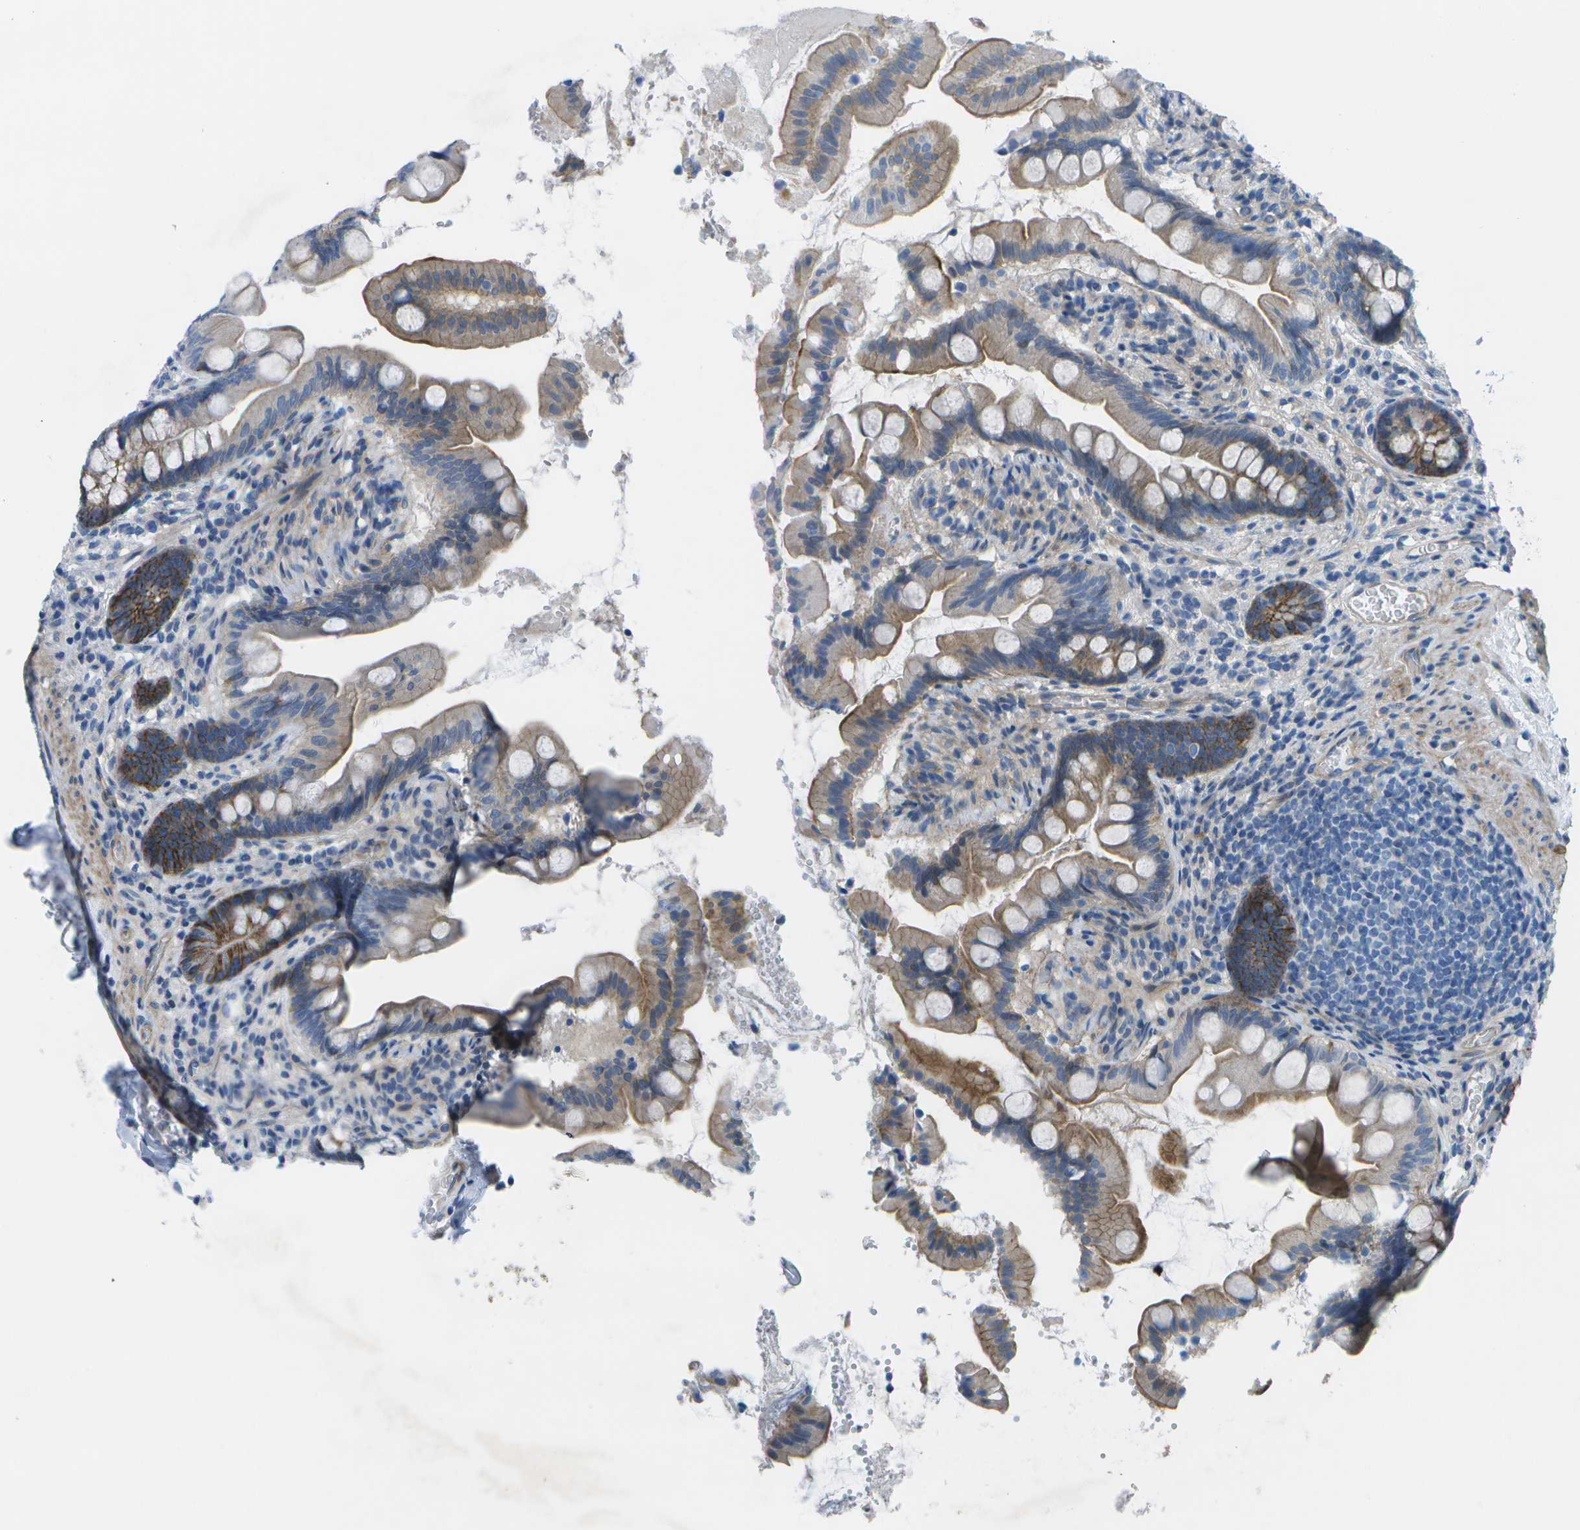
{"staining": {"intensity": "moderate", "quantity": ">75%", "location": "cytoplasmic/membranous"}, "tissue": "small intestine", "cell_type": "Glandular cells", "image_type": "normal", "snomed": [{"axis": "morphology", "description": "Normal tissue, NOS"}, {"axis": "topography", "description": "Small intestine"}], "caption": "Immunohistochemistry (IHC) (DAB (3,3'-diaminobenzidine)) staining of normal small intestine shows moderate cytoplasmic/membranous protein staining in about >75% of glandular cells. The protein of interest is stained brown, and the nuclei are stained in blue (DAB IHC with brightfield microscopy, high magnification).", "gene": "SORBS3", "patient": {"sex": "female", "age": 56}}